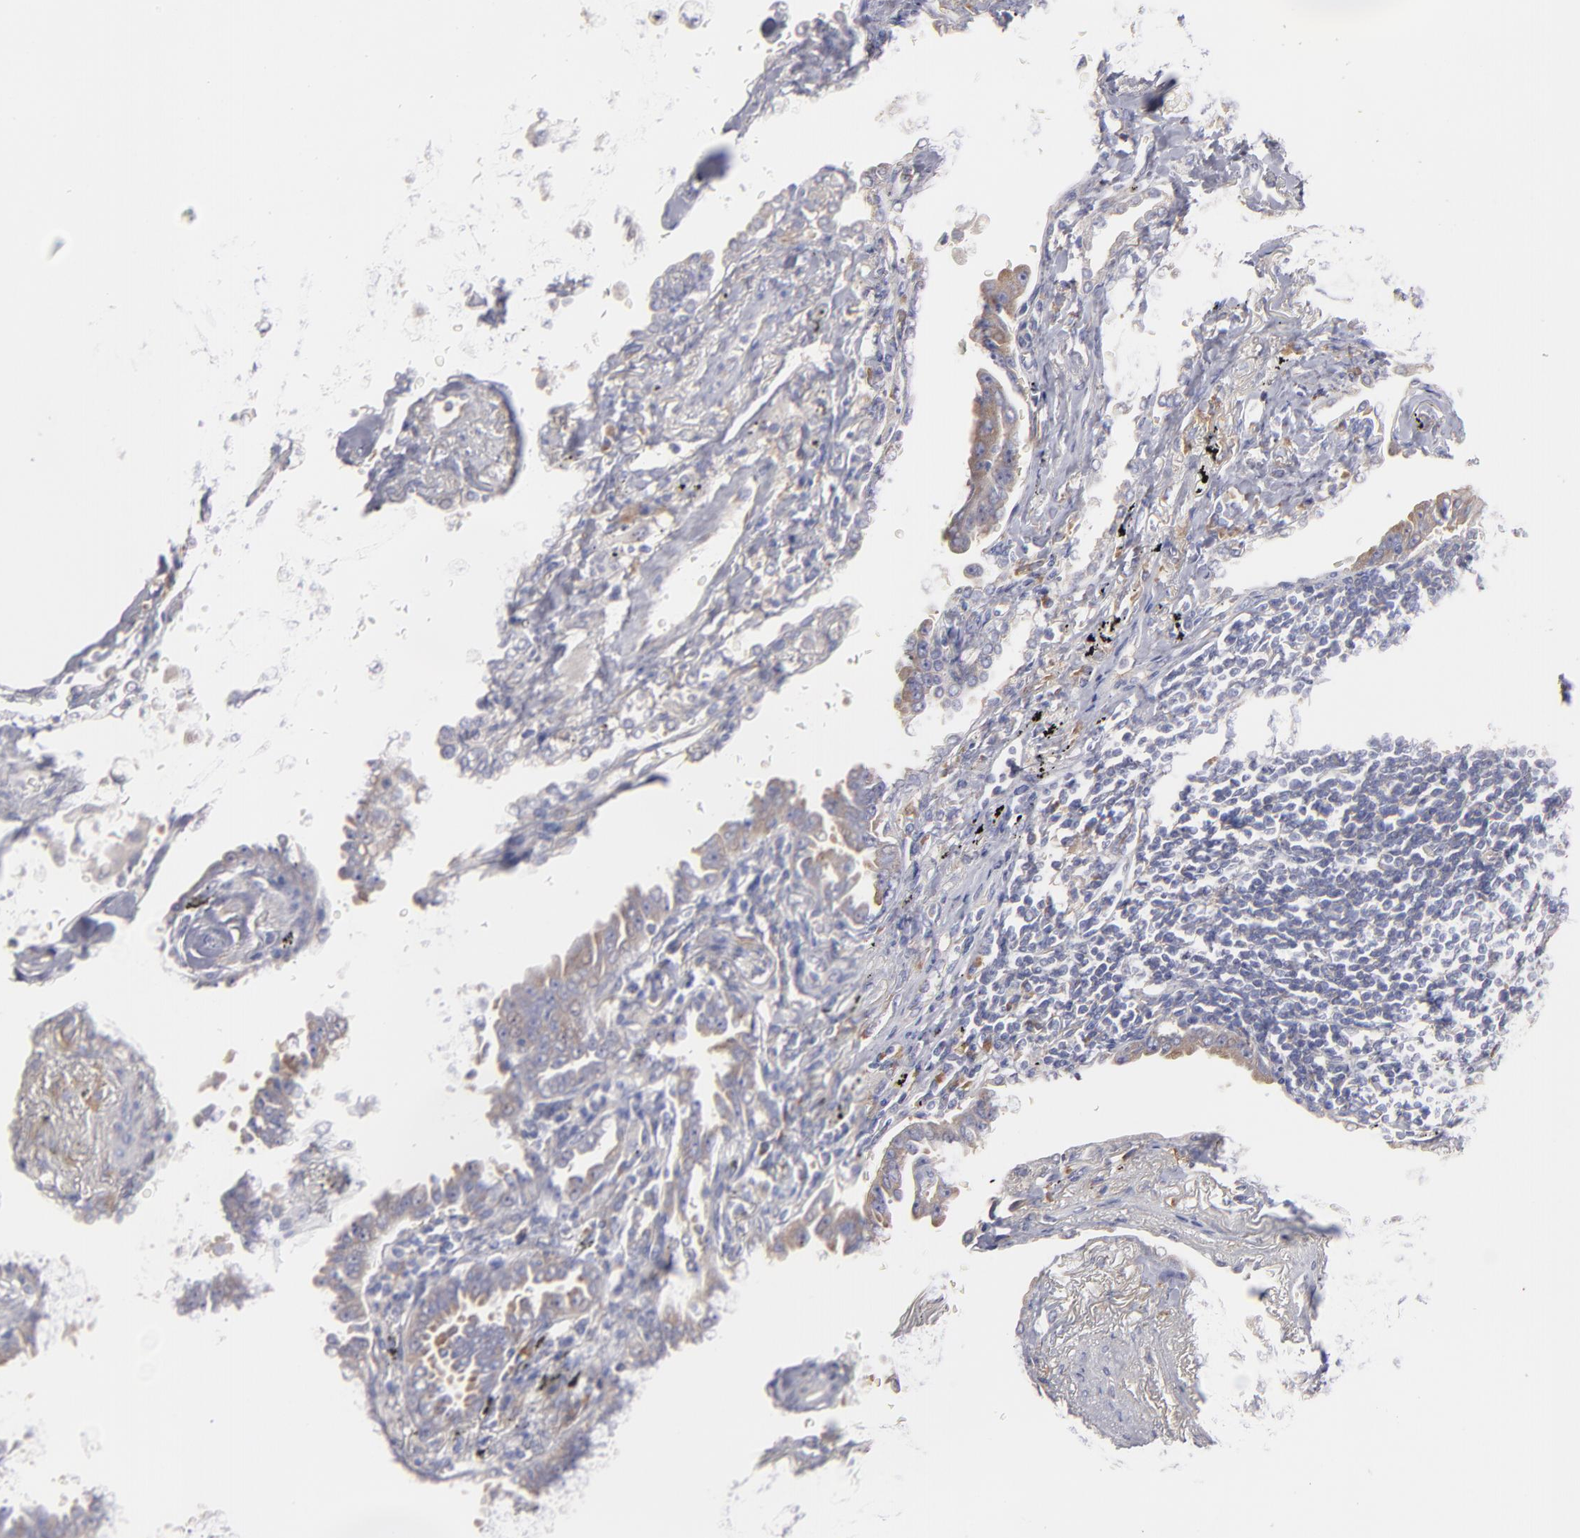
{"staining": {"intensity": "weak", "quantity": "25%-75%", "location": "cytoplasmic/membranous"}, "tissue": "lung cancer", "cell_type": "Tumor cells", "image_type": "cancer", "snomed": [{"axis": "morphology", "description": "Adenocarcinoma, NOS"}, {"axis": "topography", "description": "Lung"}], "caption": "Lung adenocarcinoma tissue exhibits weak cytoplasmic/membranous staining in about 25%-75% of tumor cells", "gene": "ENTPD5", "patient": {"sex": "female", "age": 64}}